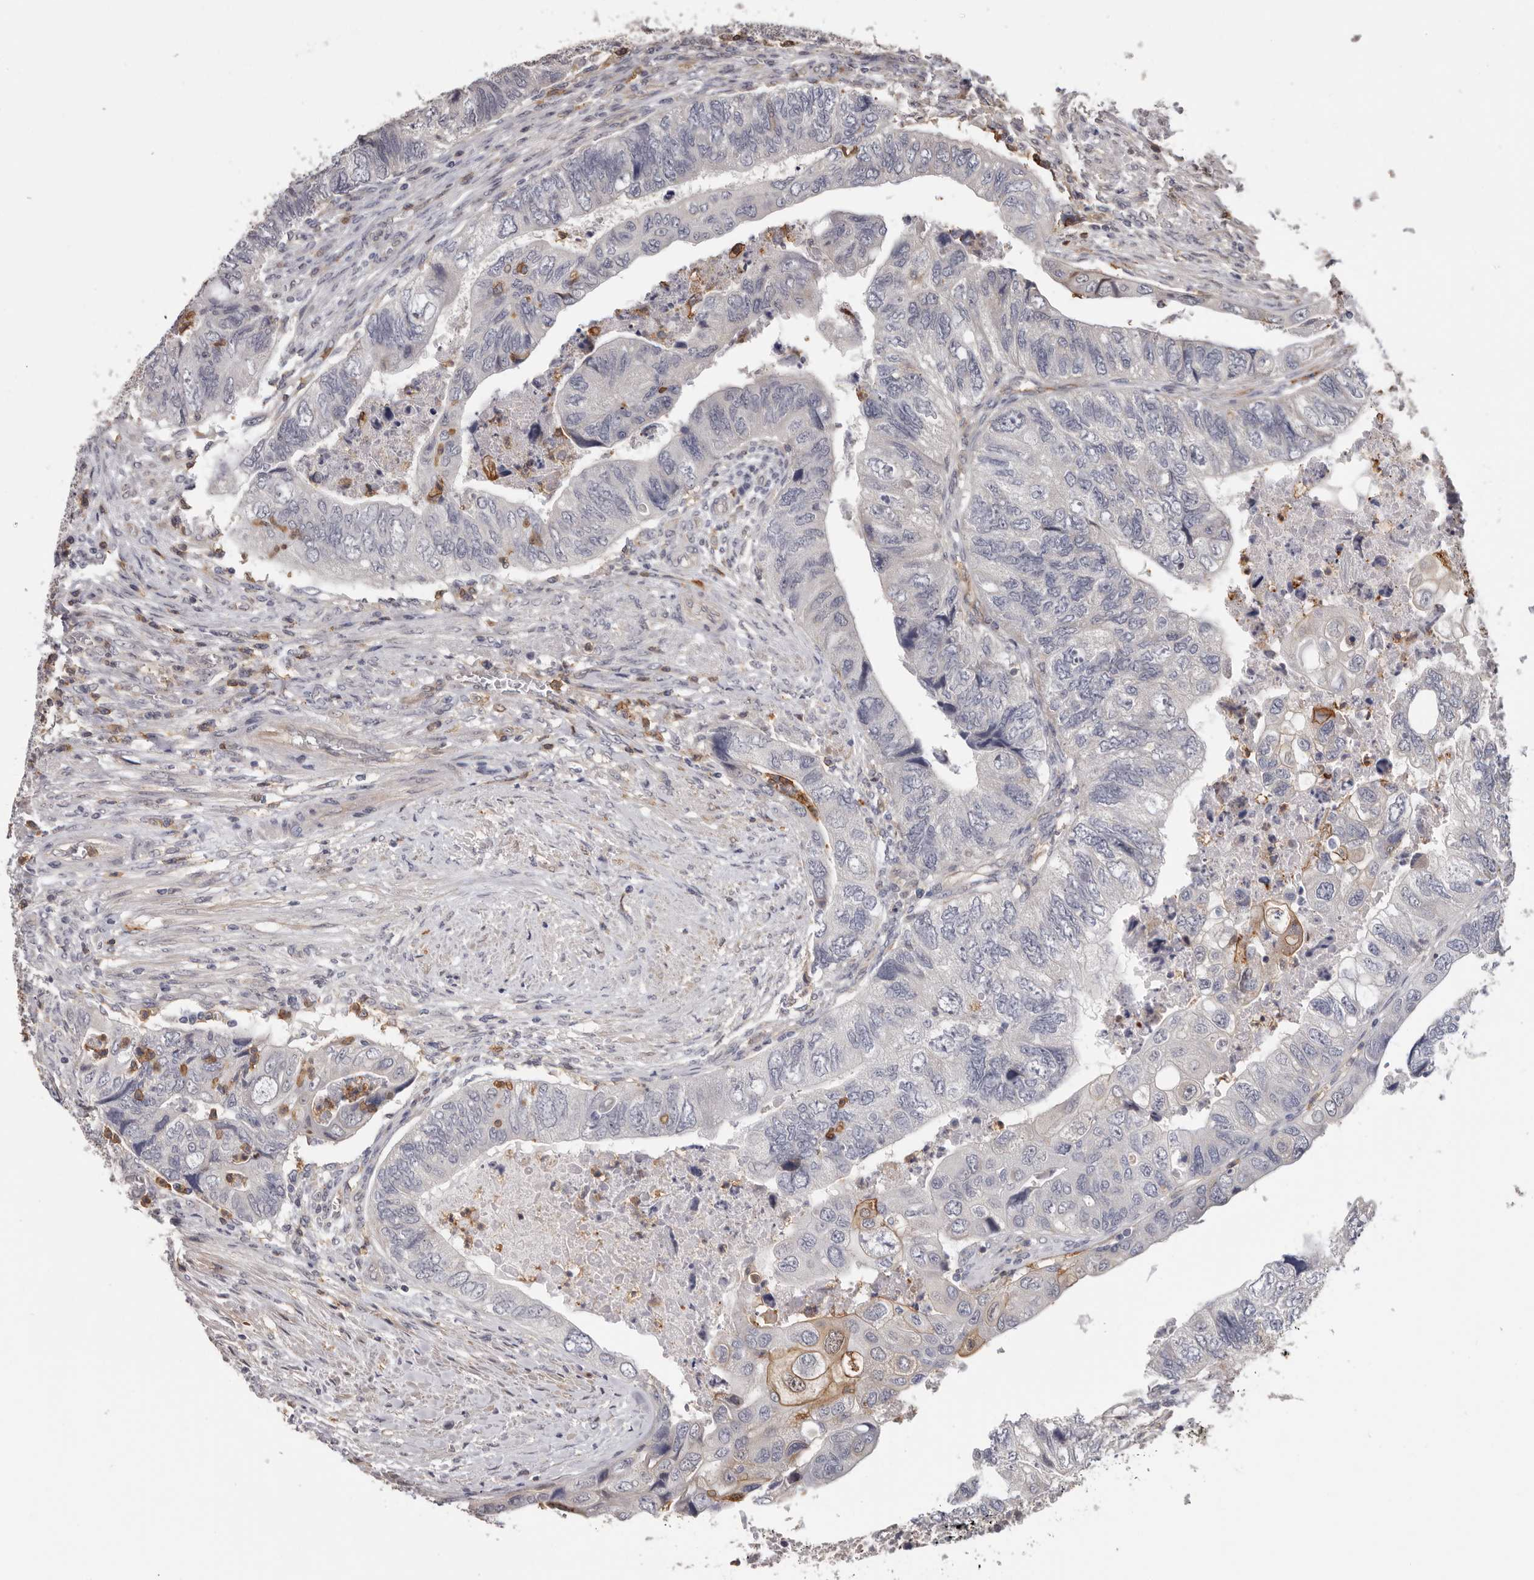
{"staining": {"intensity": "moderate", "quantity": "<25%", "location": "cytoplasmic/membranous"}, "tissue": "colorectal cancer", "cell_type": "Tumor cells", "image_type": "cancer", "snomed": [{"axis": "morphology", "description": "Adenocarcinoma, NOS"}, {"axis": "topography", "description": "Rectum"}], "caption": "There is low levels of moderate cytoplasmic/membranous expression in tumor cells of colorectal adenocarcinoma, as demonstrated by immunohistochemical staining (brown color).", "gene": "PRR12", "patient": {"sex": "male", "age": 63}}